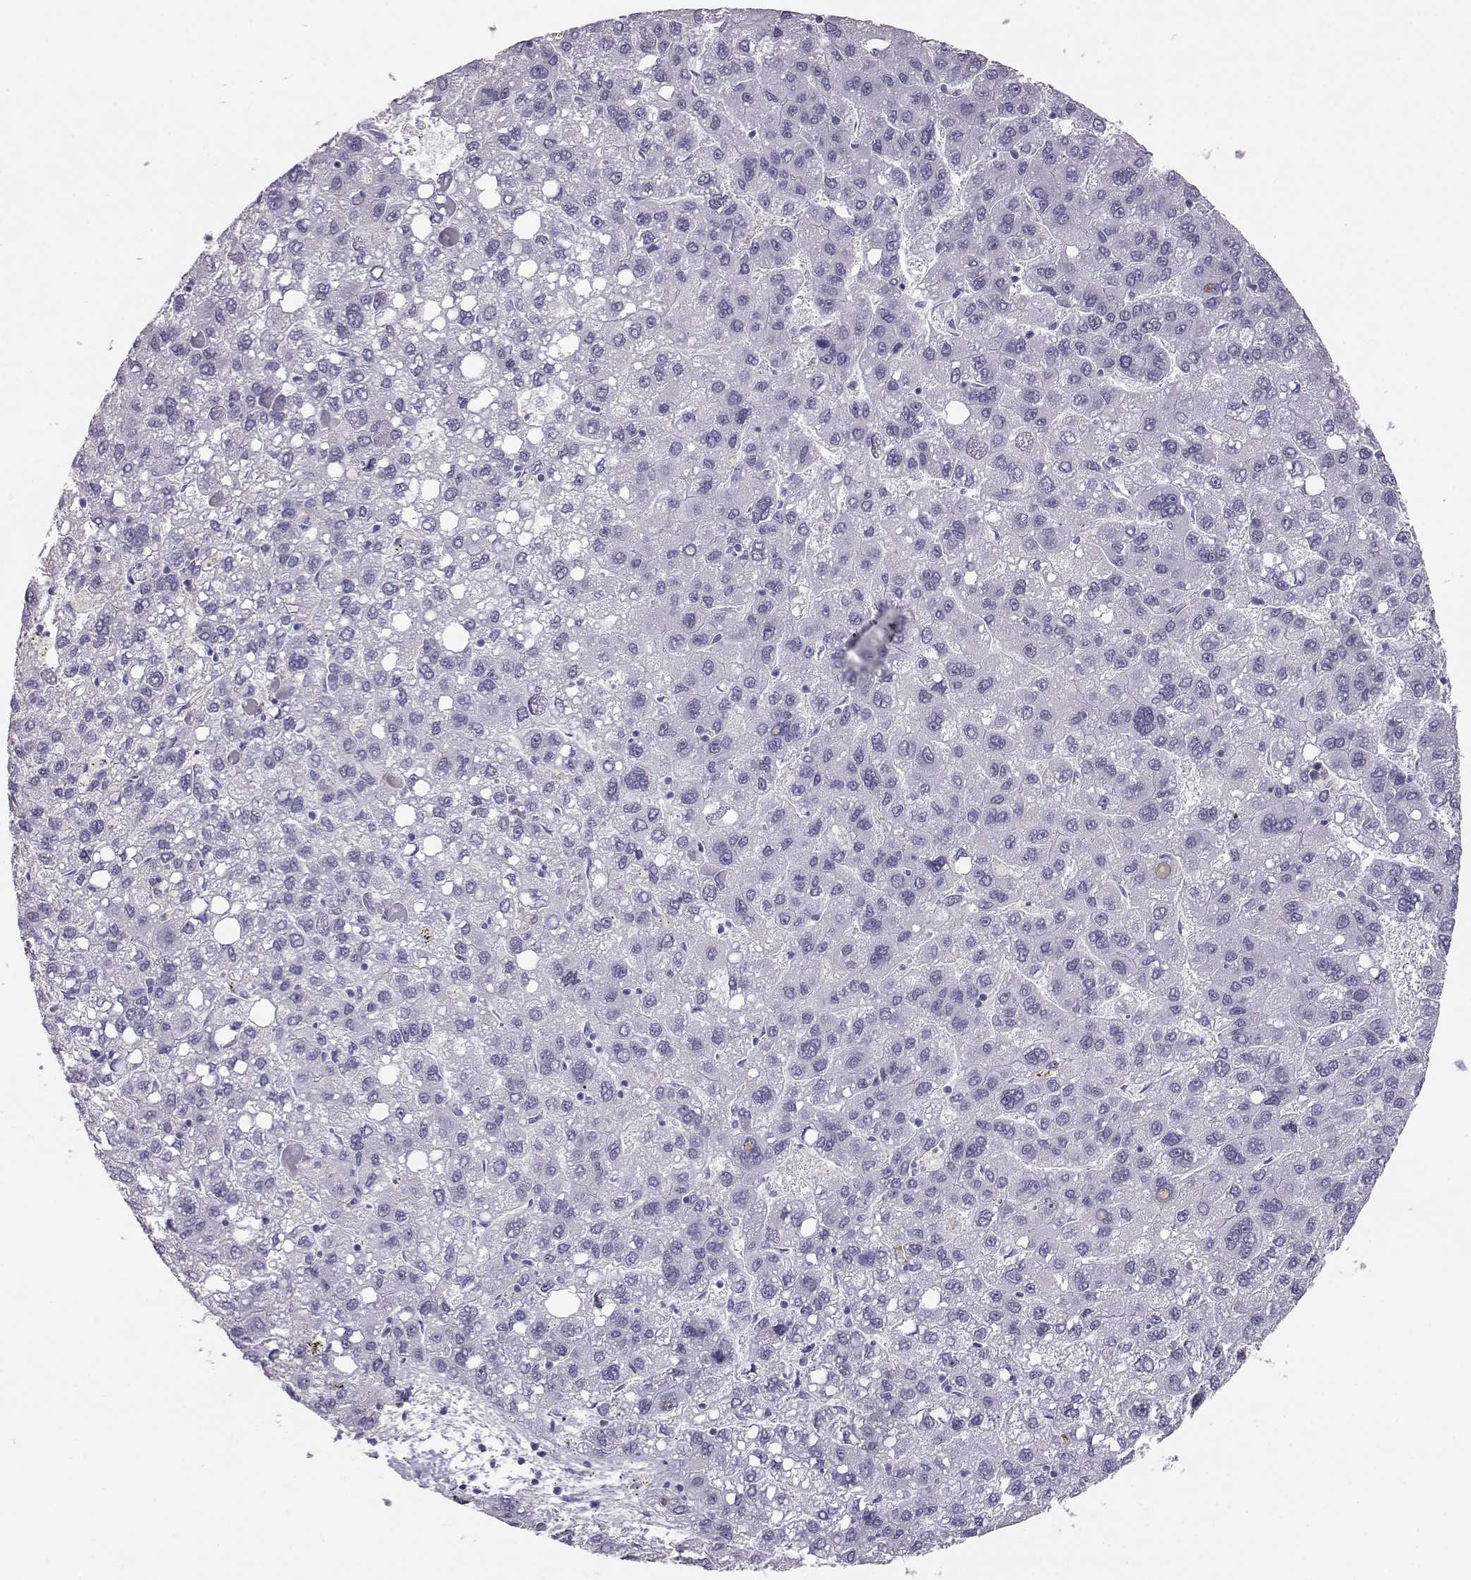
{"staining": {"intensity": "negative", "quantity": "none", "location": "none"}, "tissue": "liver cancer", "cell_type": "Tumor cells", "image_type": "cancer", "snomed": [{"axis": "morphology", "description": "Carcinoma, Hepatocellular, NOS"}, {"axis": "topography", "description": "Liver"}], "caption": "Liver cancer was stained to show a protein in brown. There is no significant positivity in tumor cells. The staining is performed using DAB brown chromogen with nuclei counter-stained in using hematoxylin.", "gene": "ITLN2", "patient": {"sex": "female", "age": 82}}